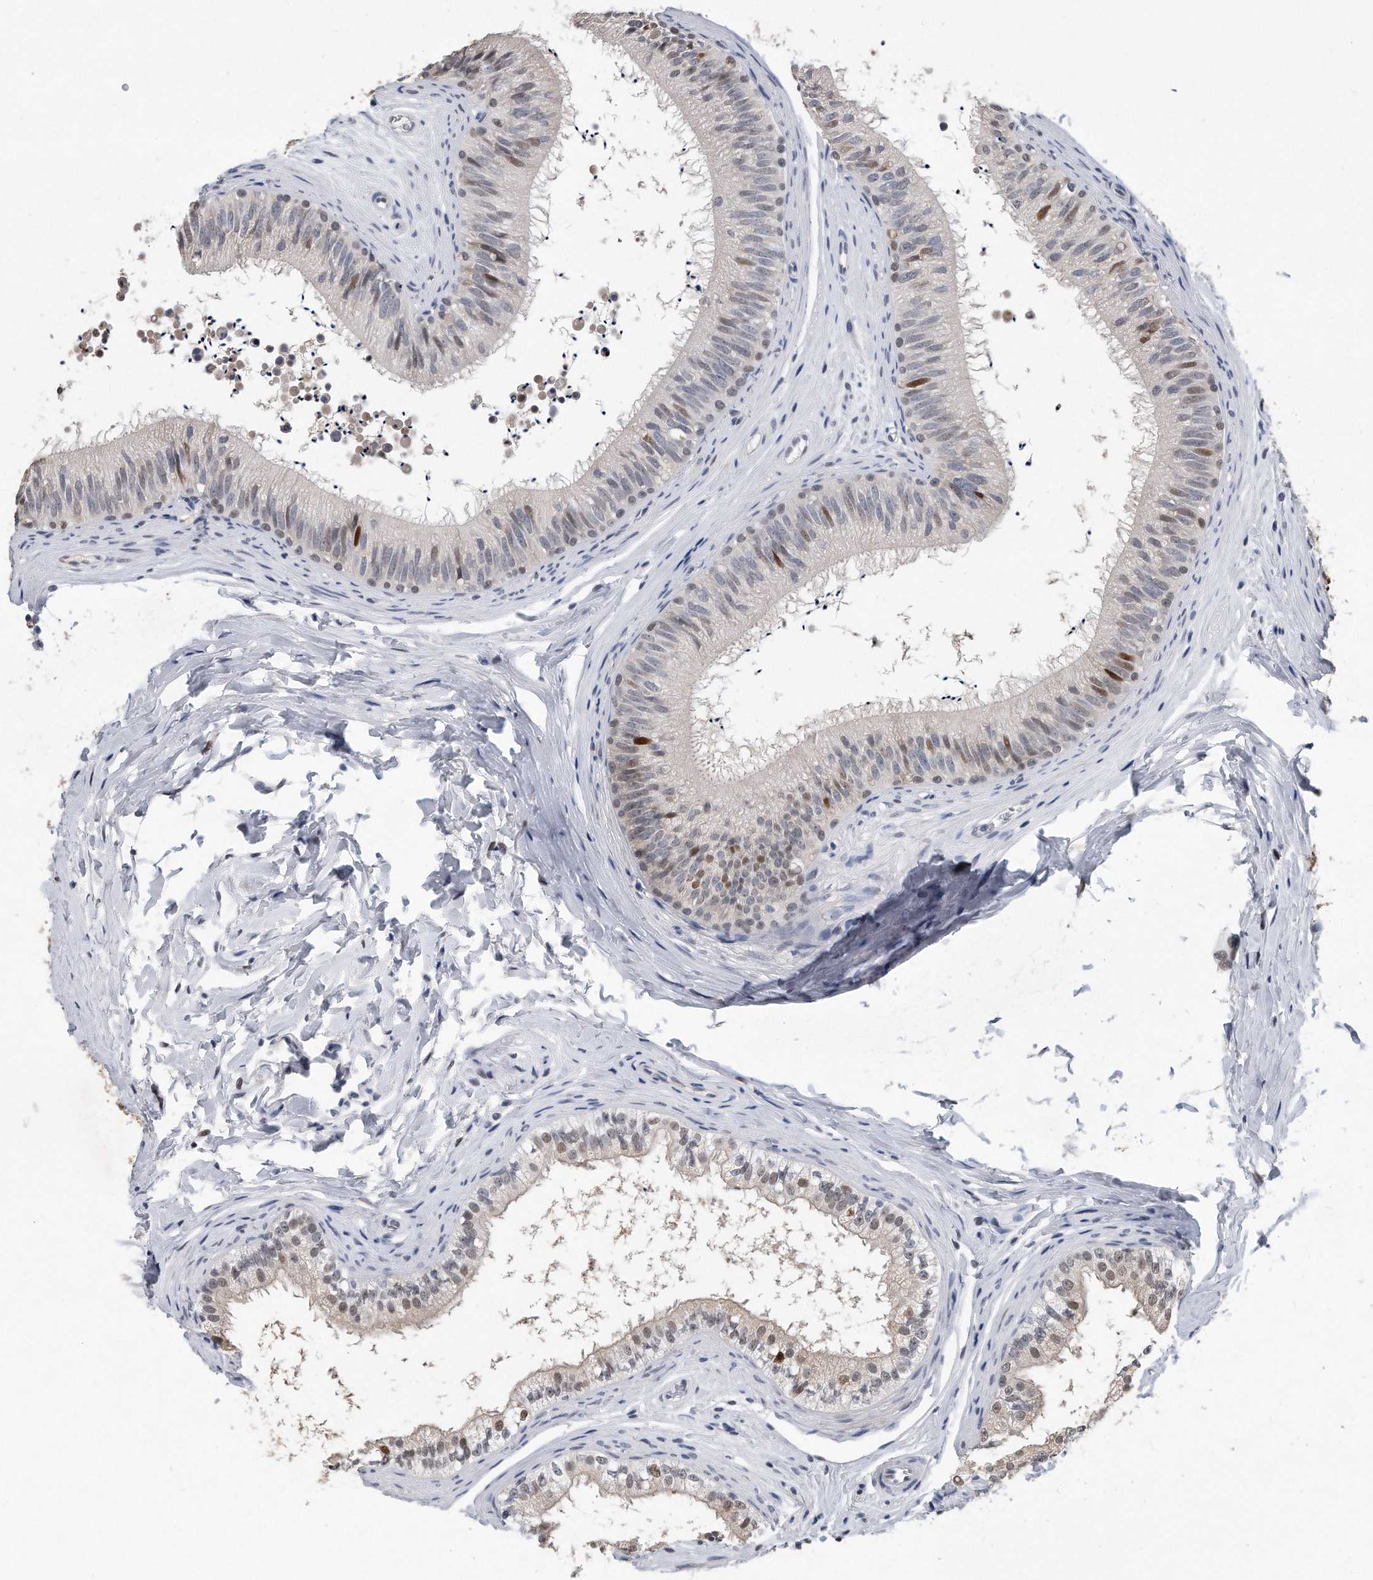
{"staining": {"intensity": "moderate", "quantity": "<25%", "location": "nuclear"}, "tissue": "epididymis", "cell_type": "Glandular cells", "image_type": "normal", "snomed": [{"axis": "morphology", "description": "Normal tissue, NOS"}, {"axis": "topography", "description": "Epididymis"}], "caption": "Immunohistochemistry staining of benign epididymis, which shows low levels of moderate nuclear expression in about <25% of glandular cells indicating moderate nuclear protein positivity. The staining was performed using DAB (3,3'-diaminobenzidine) (brown) for protein detection and nuclei were counterstained in hematoxylin (blue).", "gene": "PCNA", "patient": {"sex": "male", "age": 29}}